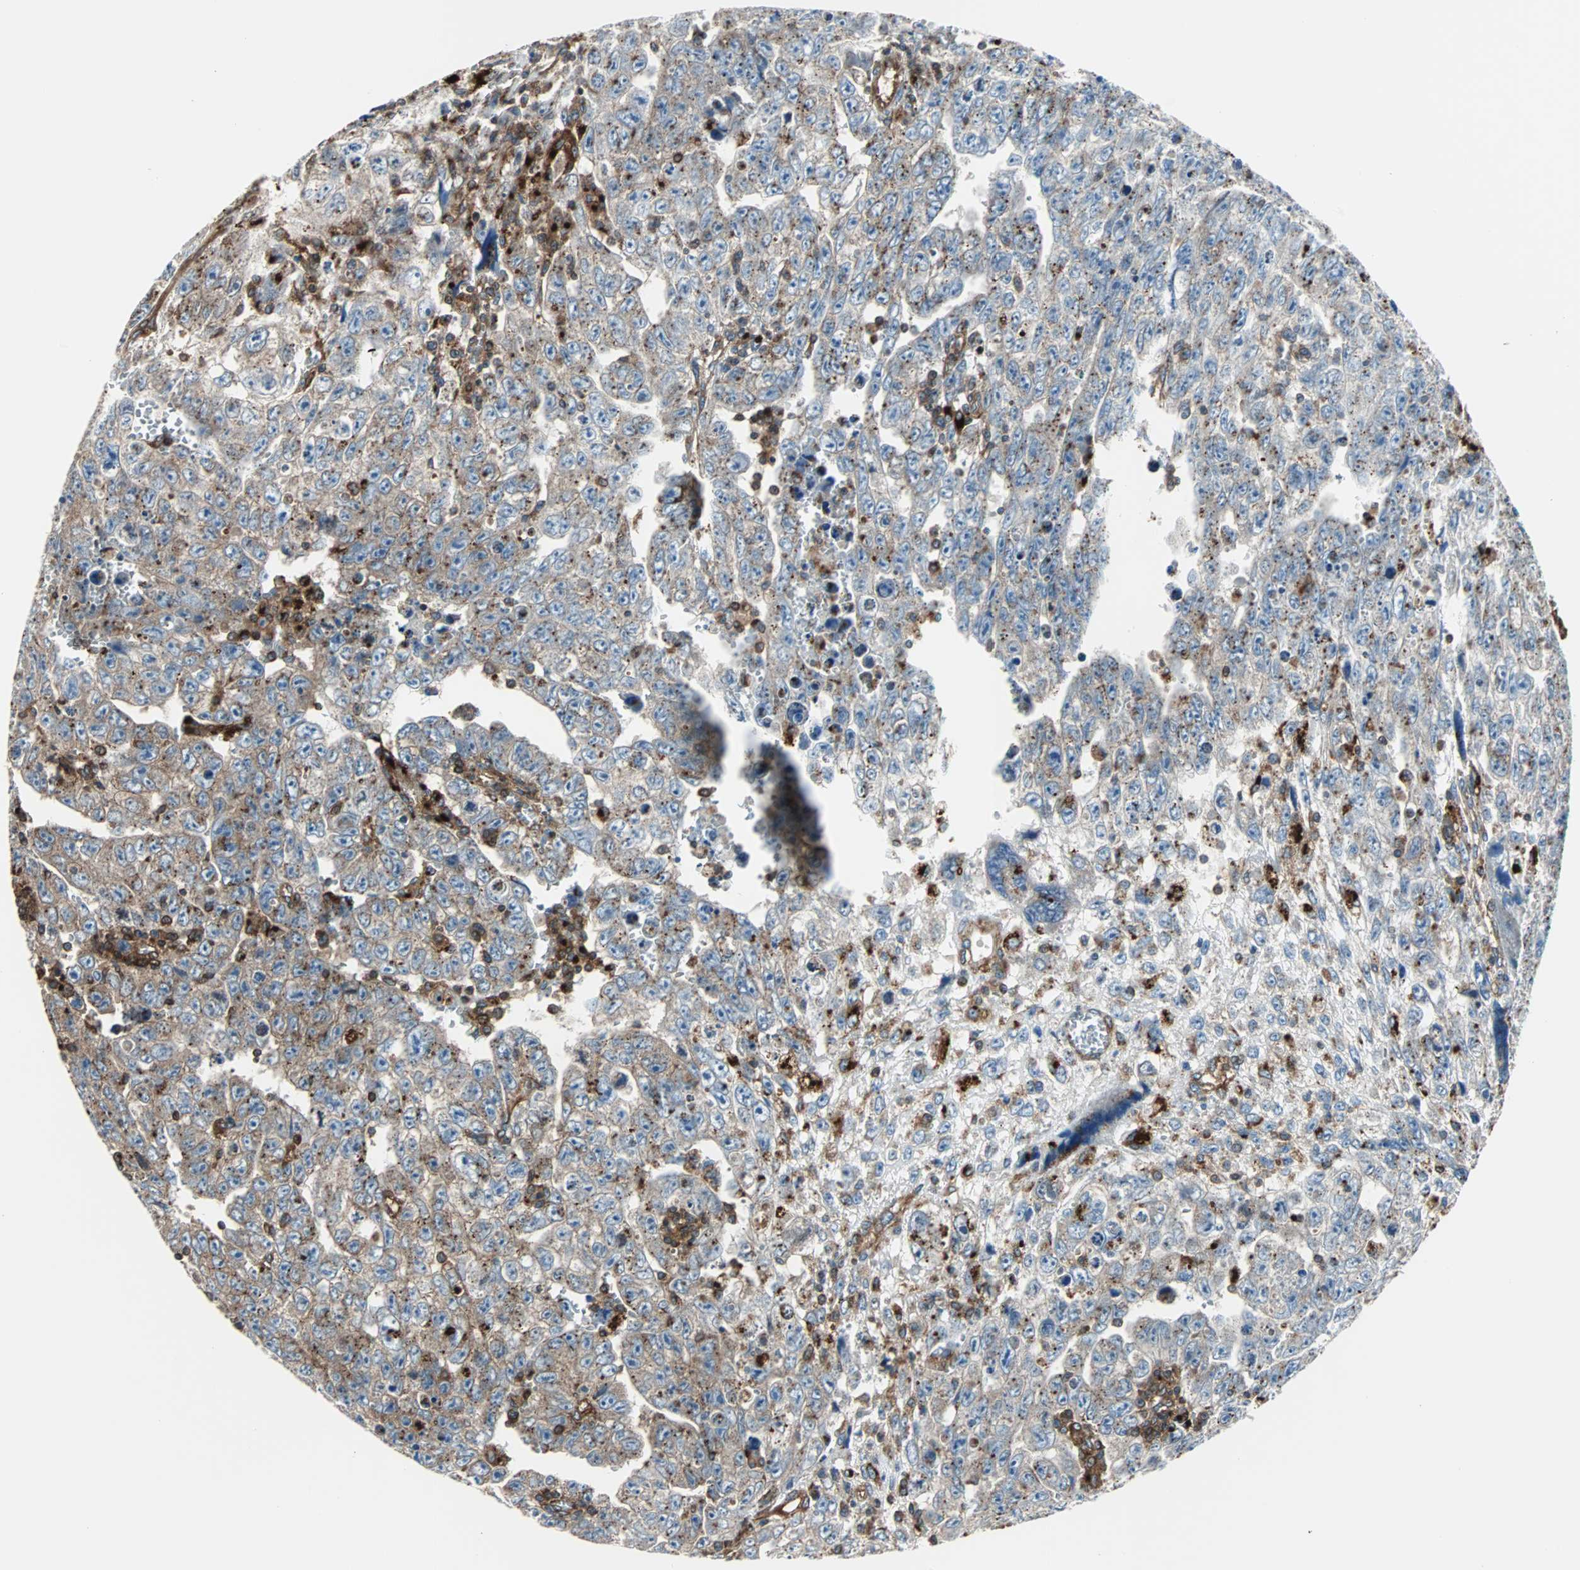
{"staining": {"intensity": "weak", "quantity": ">75%", "location": "cytoplasmic/membranous"}, "tissue": "testis cancer", "cell_type": "Tumor cells", "image_type": "cancer", "snomed": [{"axis": "morphology", "description": "Carcinoma, Embryonal, NOS"}, {"axis": "topography", "description": "Testis"}], "caption": "Immunohistochemistry (IHC) (DAB (3,3'-diaminobenzidine)) staining of human testis embryonal carcinoma displays weak cytoplasmic/membranous protein positivity in approximately >75% of tumor cells.", "gene": "RELA", "patient": {"sex": "male", "age": 28}}